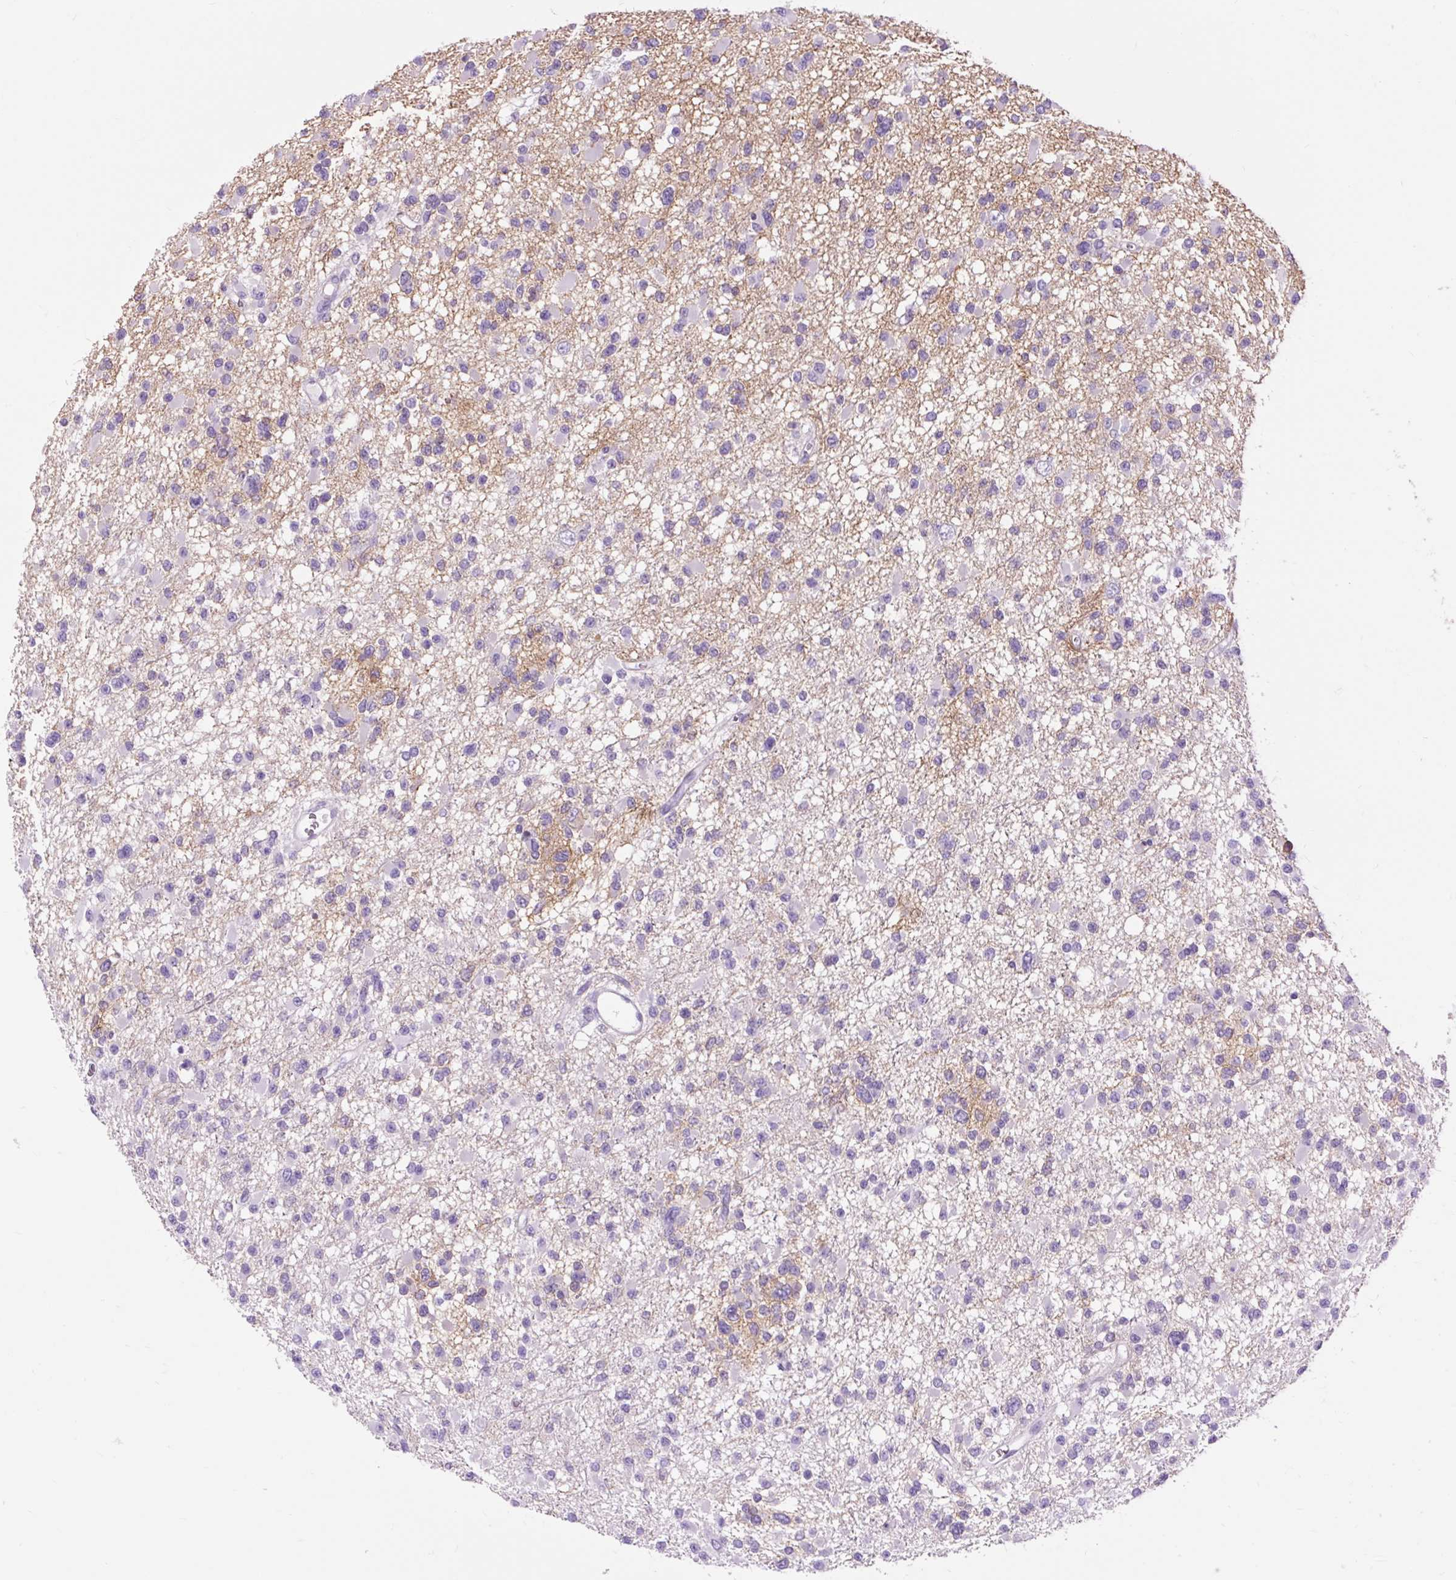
{"staining": {"intensity": "negative", "quantity": "none", "location": "none"}, "tissue": "glioma", "cell_type": "Tumor cells", "image_type": "cancer", "snomed": [{"axis": "morphology", "description": "Glioma, malignant, Low grade"}, {"axis": "topography", "description": "Brain"}], "caption": "High power microscopy micrograph of an immunohistochemistry (IHC) image of malignant low-grade glioma, revealing no significant positivity in tumor cells. Brightfield microscopy of immunohistochemistry (IHC) stained with DAB (3,3'-diaminobenzidine) (brown) and hematoxylin (blue), captured at high magnification.", "gene": "DPP6", "patient": {"sex": "female", "age": 22}}